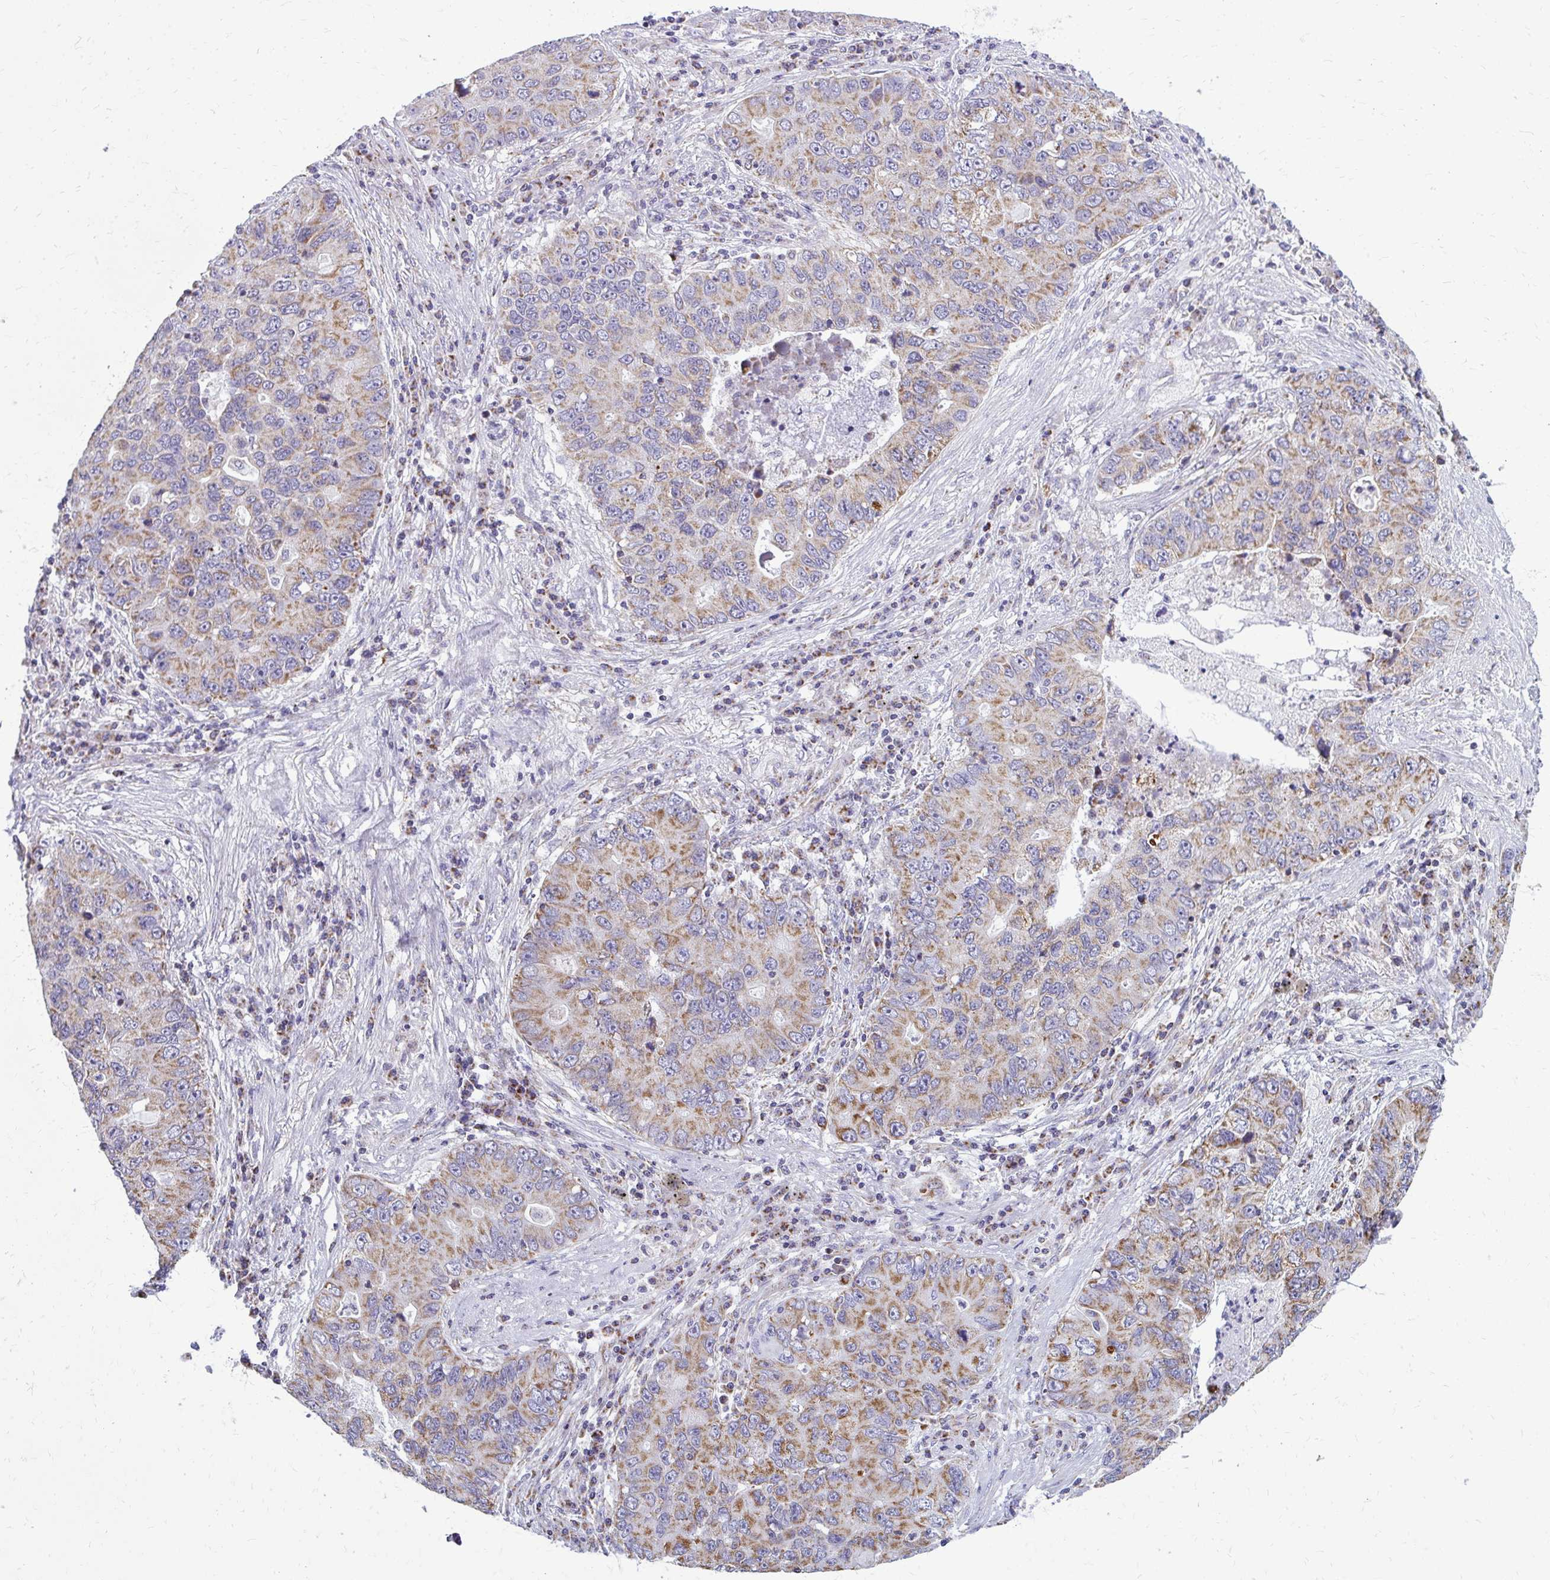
{"staining": {"intensity": "moderate", "quantity": ">75%", "location": "cytoplasmic/membranous"}, "tissue": "lung cancer", "cell_type": "Tumor cells", "image_type": "cancer", "snomed": [{"axis": "morphology", "description": "Adenocarcinoma, NOS"}, {"axis": "morphology", "description": "Adenocarcinoma, metastatic, NOS"}, {"axis": "topography", "description": "Lymph node"}, {"axis": "topography", "description": "Lung"}], "caption": "Adenocarcinoma (lung) stained for a protein (brown) exhibits moderate cytoplasmic/membranous positive staining in about >75% of tumor cells.", "gene": "IFIT1", "patient": {"sex": "female", "age": 54}}